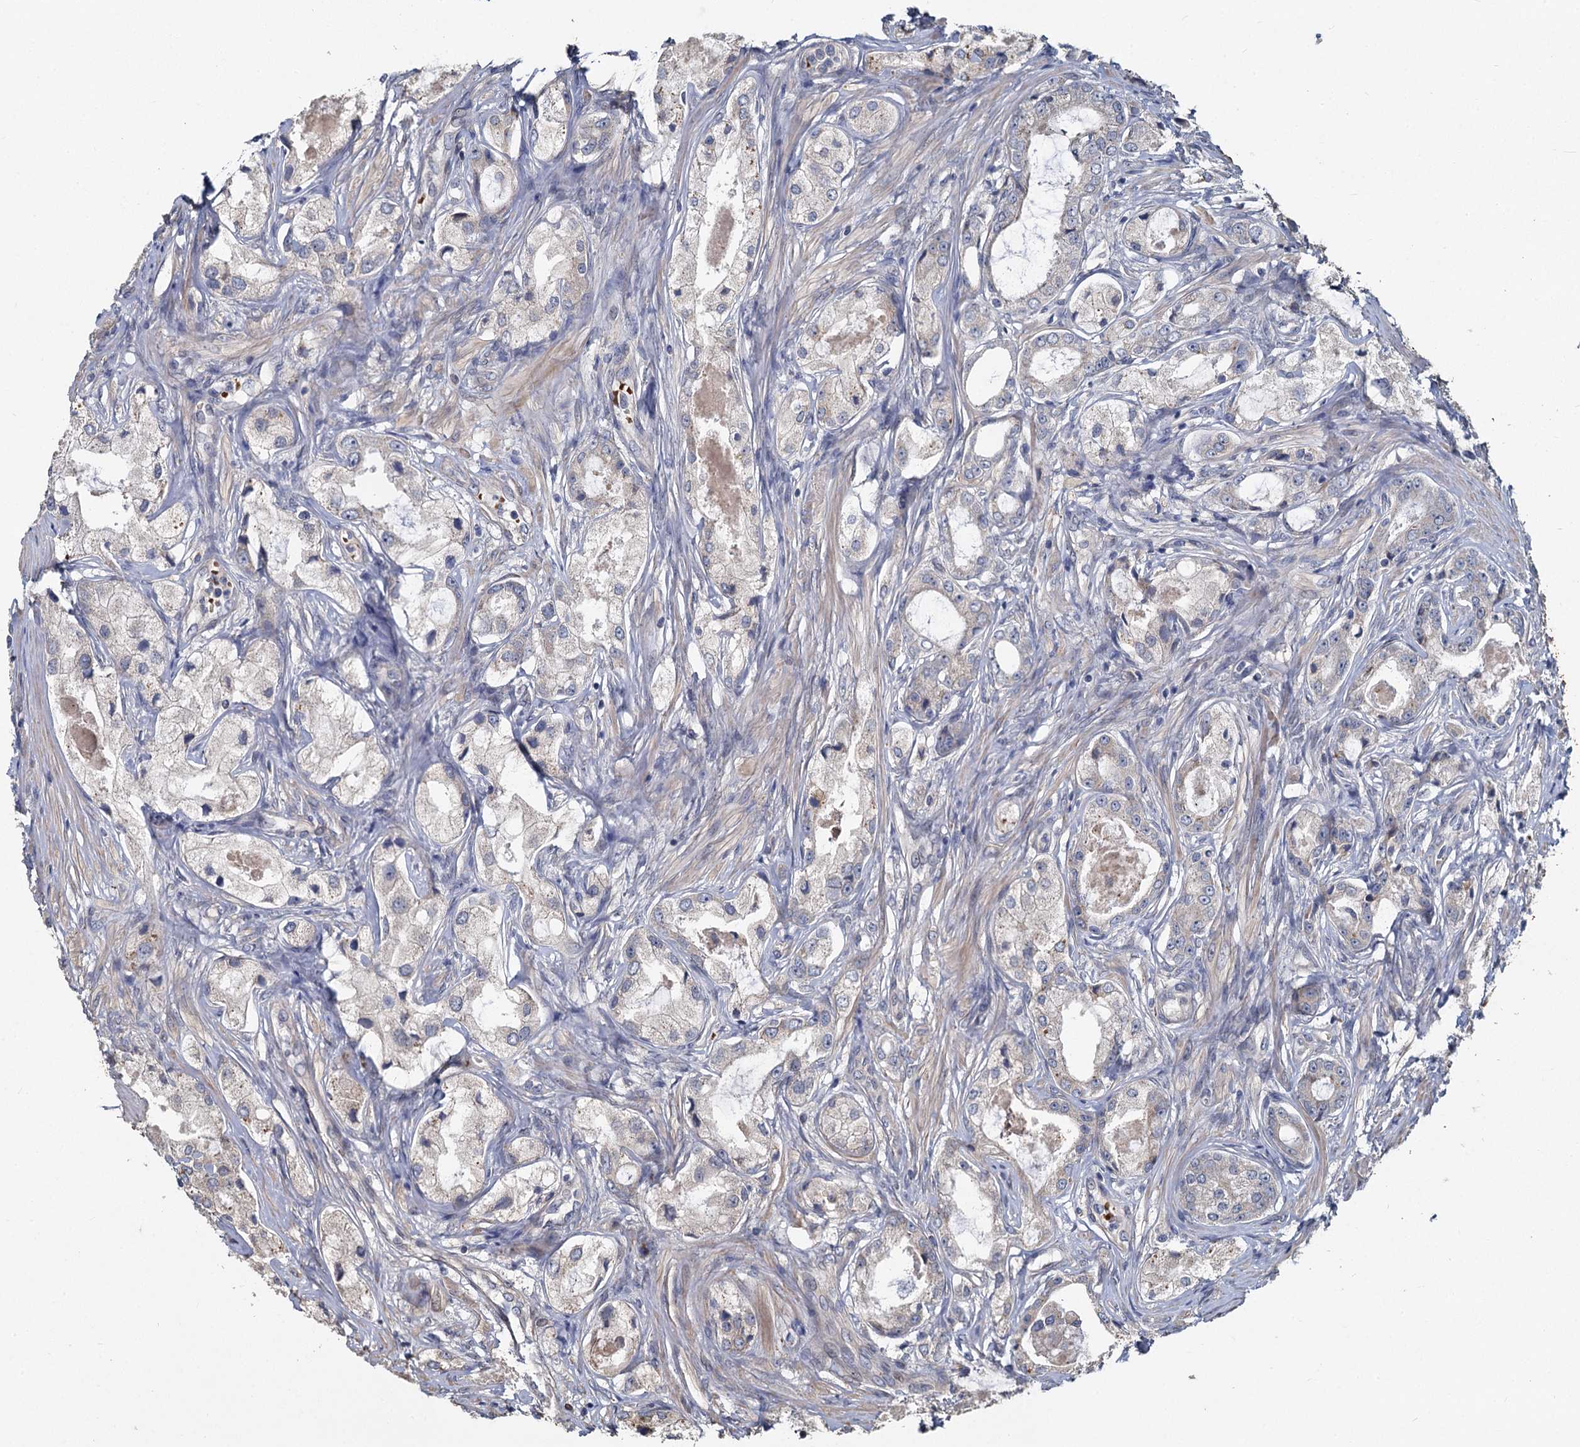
{"staining": {"intensity": "negative", "quantity": "none", "location": "none"}, "tissue": "prostate cancer", "cell_type": "Tumor cells", "image_type": "cancer", "snomed": [{"axis": "morphology", "description": "Adenocarcinoma, Low grade"}, {"axis": "topography", "description": "Prostate"}], "caption": "Immunohistochemistry of human prostate adenocarcinoma (low-grade) exhibits no staining in tumor cells.", "gene": "TCTN2", "patient": {"sex": "male", "age": 68}}